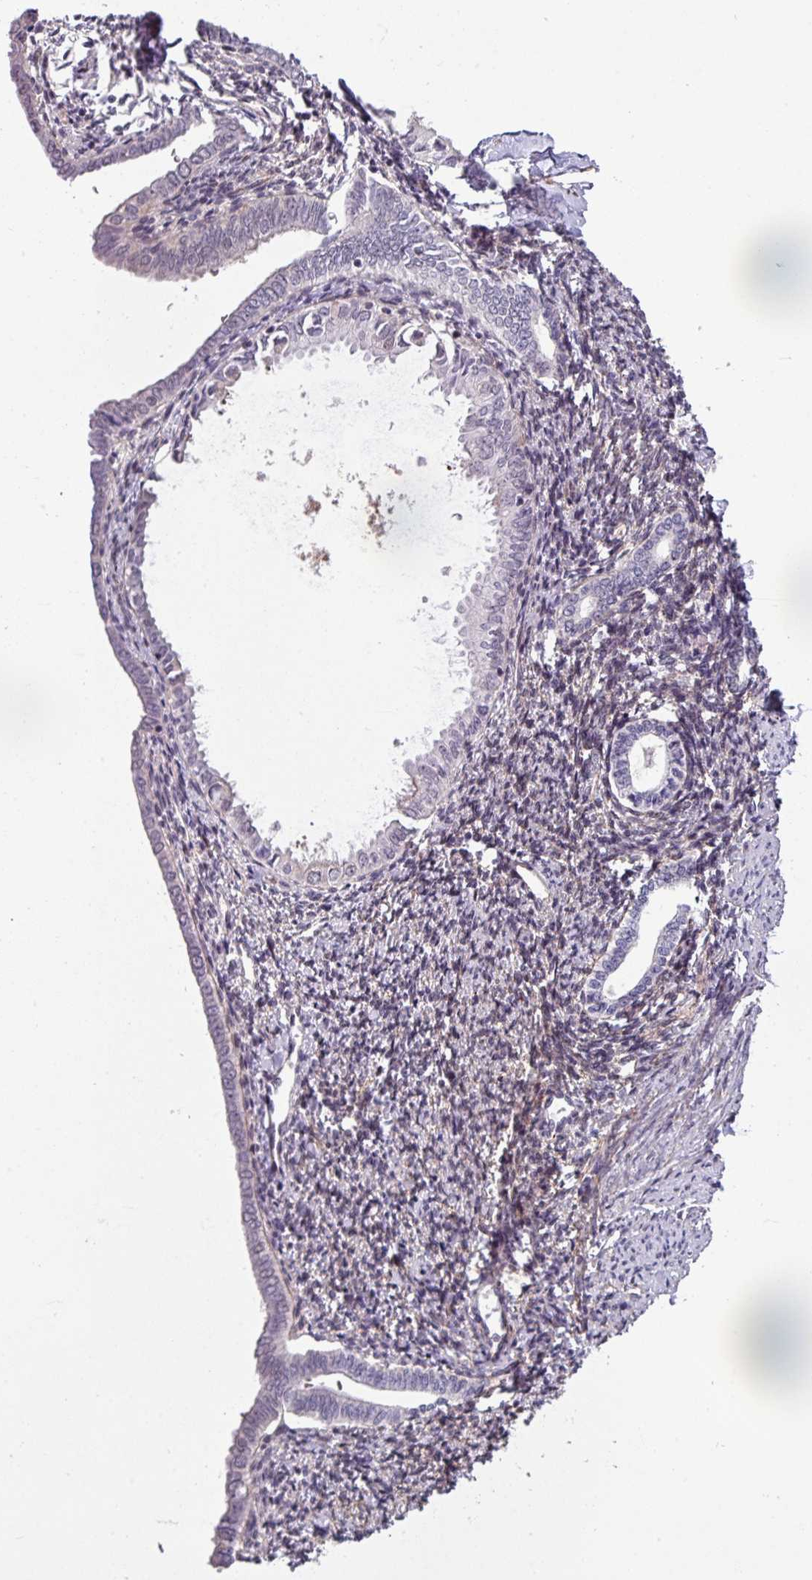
{"staining": {"intensity": "negative", "quantity": "none", "location": "none"}, "tissue": "endometrium", "cell_type": "Cells in endometrial stroma", "image_type": "normal", "snomed": [{"axis": "morphology", "description": "Normal tissue, NOS"}, {"axis": "topography", "description": "Endometrium"}], "caption": "IHC photomicrograph of normal endometrium stained for a protein (brown), which shows no staining in cells in endometrial stroma.", "gene": "C2orf16", "patient": {"sex": "female", "age": 63}}